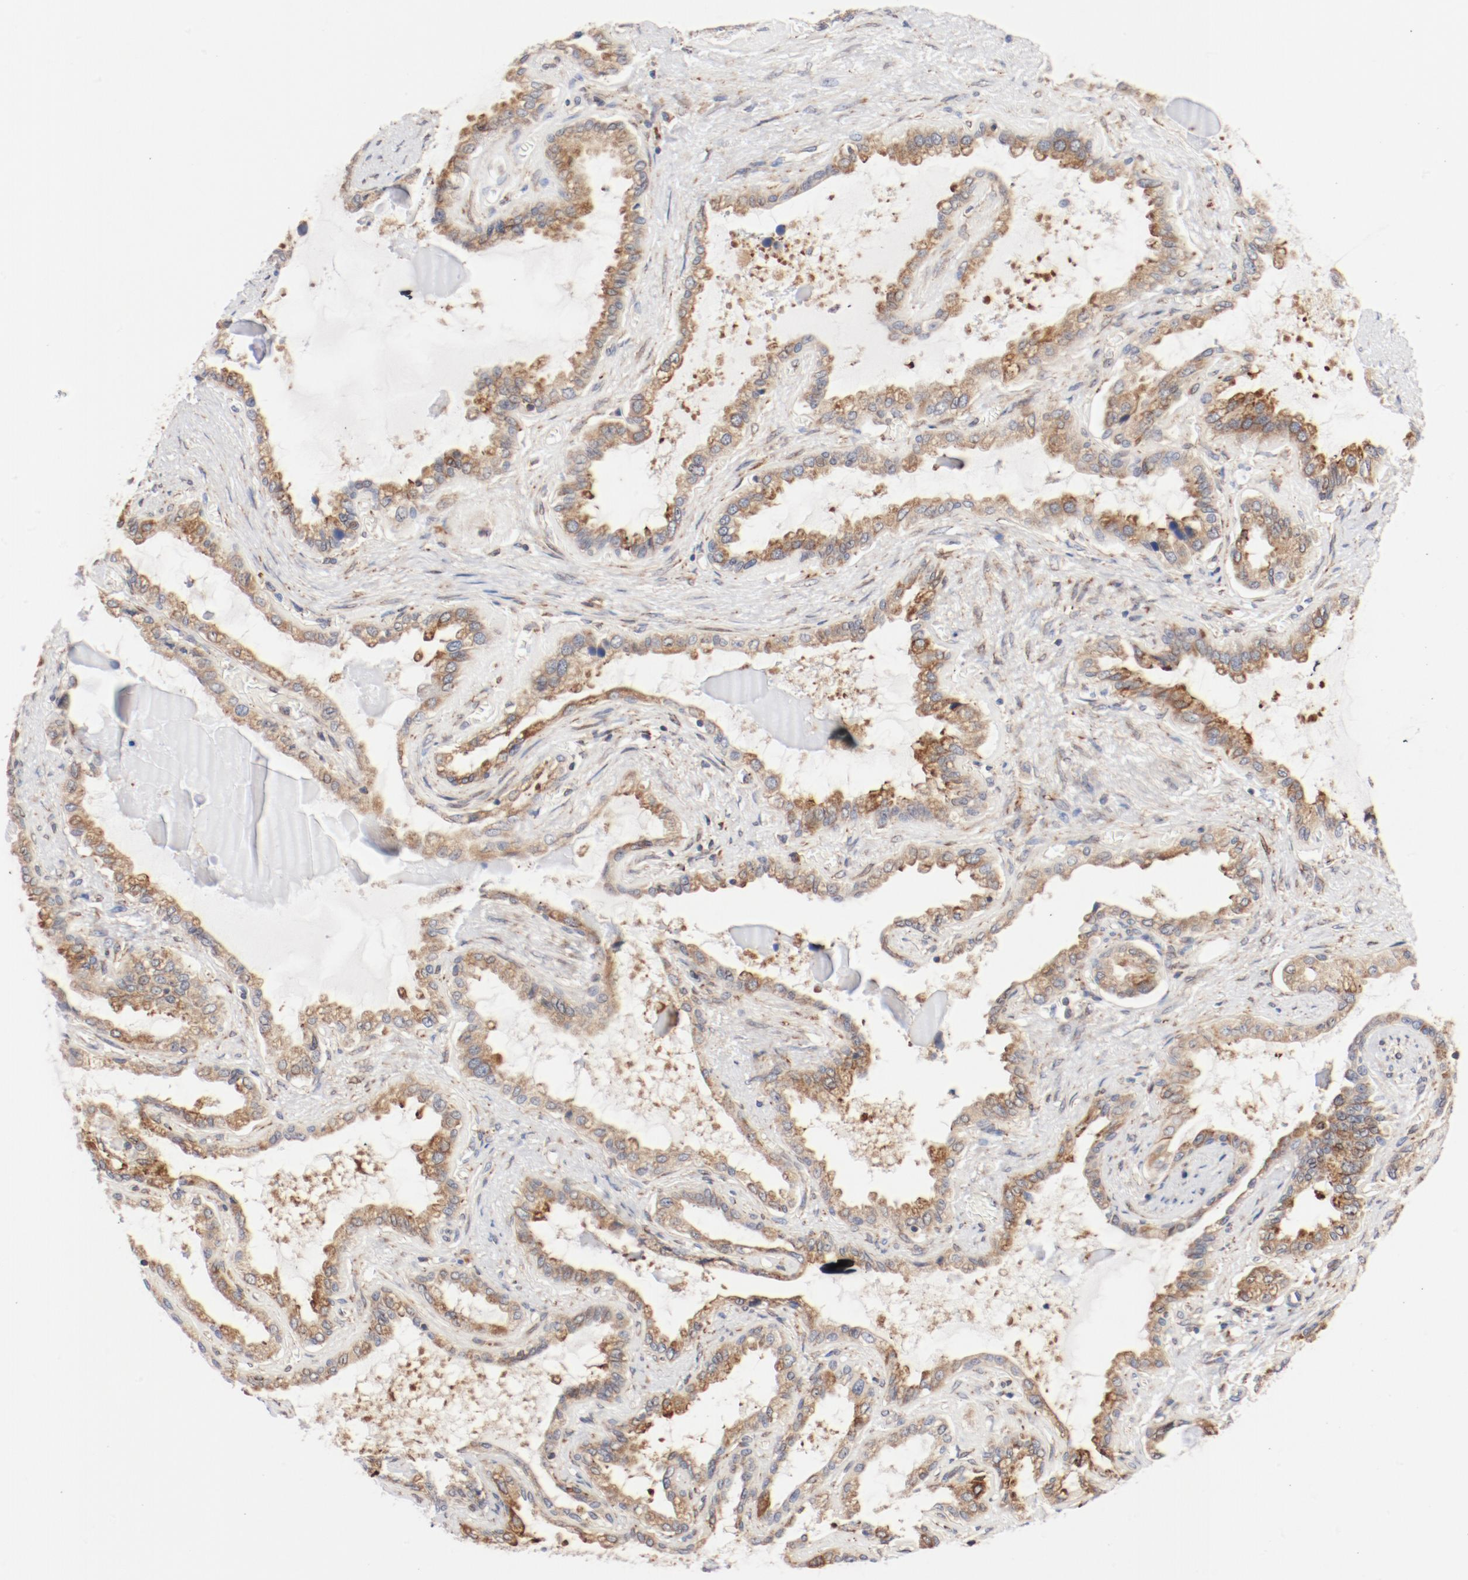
{"staining": {"intensity": "moderate", "quantity": ">75%", "location": "cytoplasmic/membranous"}, "tissue": "seminal vesicle", "cell_type": "Glandular cells", "image_type": "normal", "snomed": [{"axis": "morphology", "description": "Normal tissue, NOS"}, {"axis": "morphology", "description": "Inflammation, NOS"}, {"axis": "topography", "description": "Urinary bladder"}, {"axis": "topography", "description": "Prostate"}, {"axis": "topography", "description": "Seminal veicle"}], "caption": "This is a micrograph of immunohistochemistry staining of benign seminal vesicle, which shows moderate staining in the cytoplasmic/membranous of glandular cells.", "gene": "PDPK1", "patient": {"sex": "male", "age": 82}}